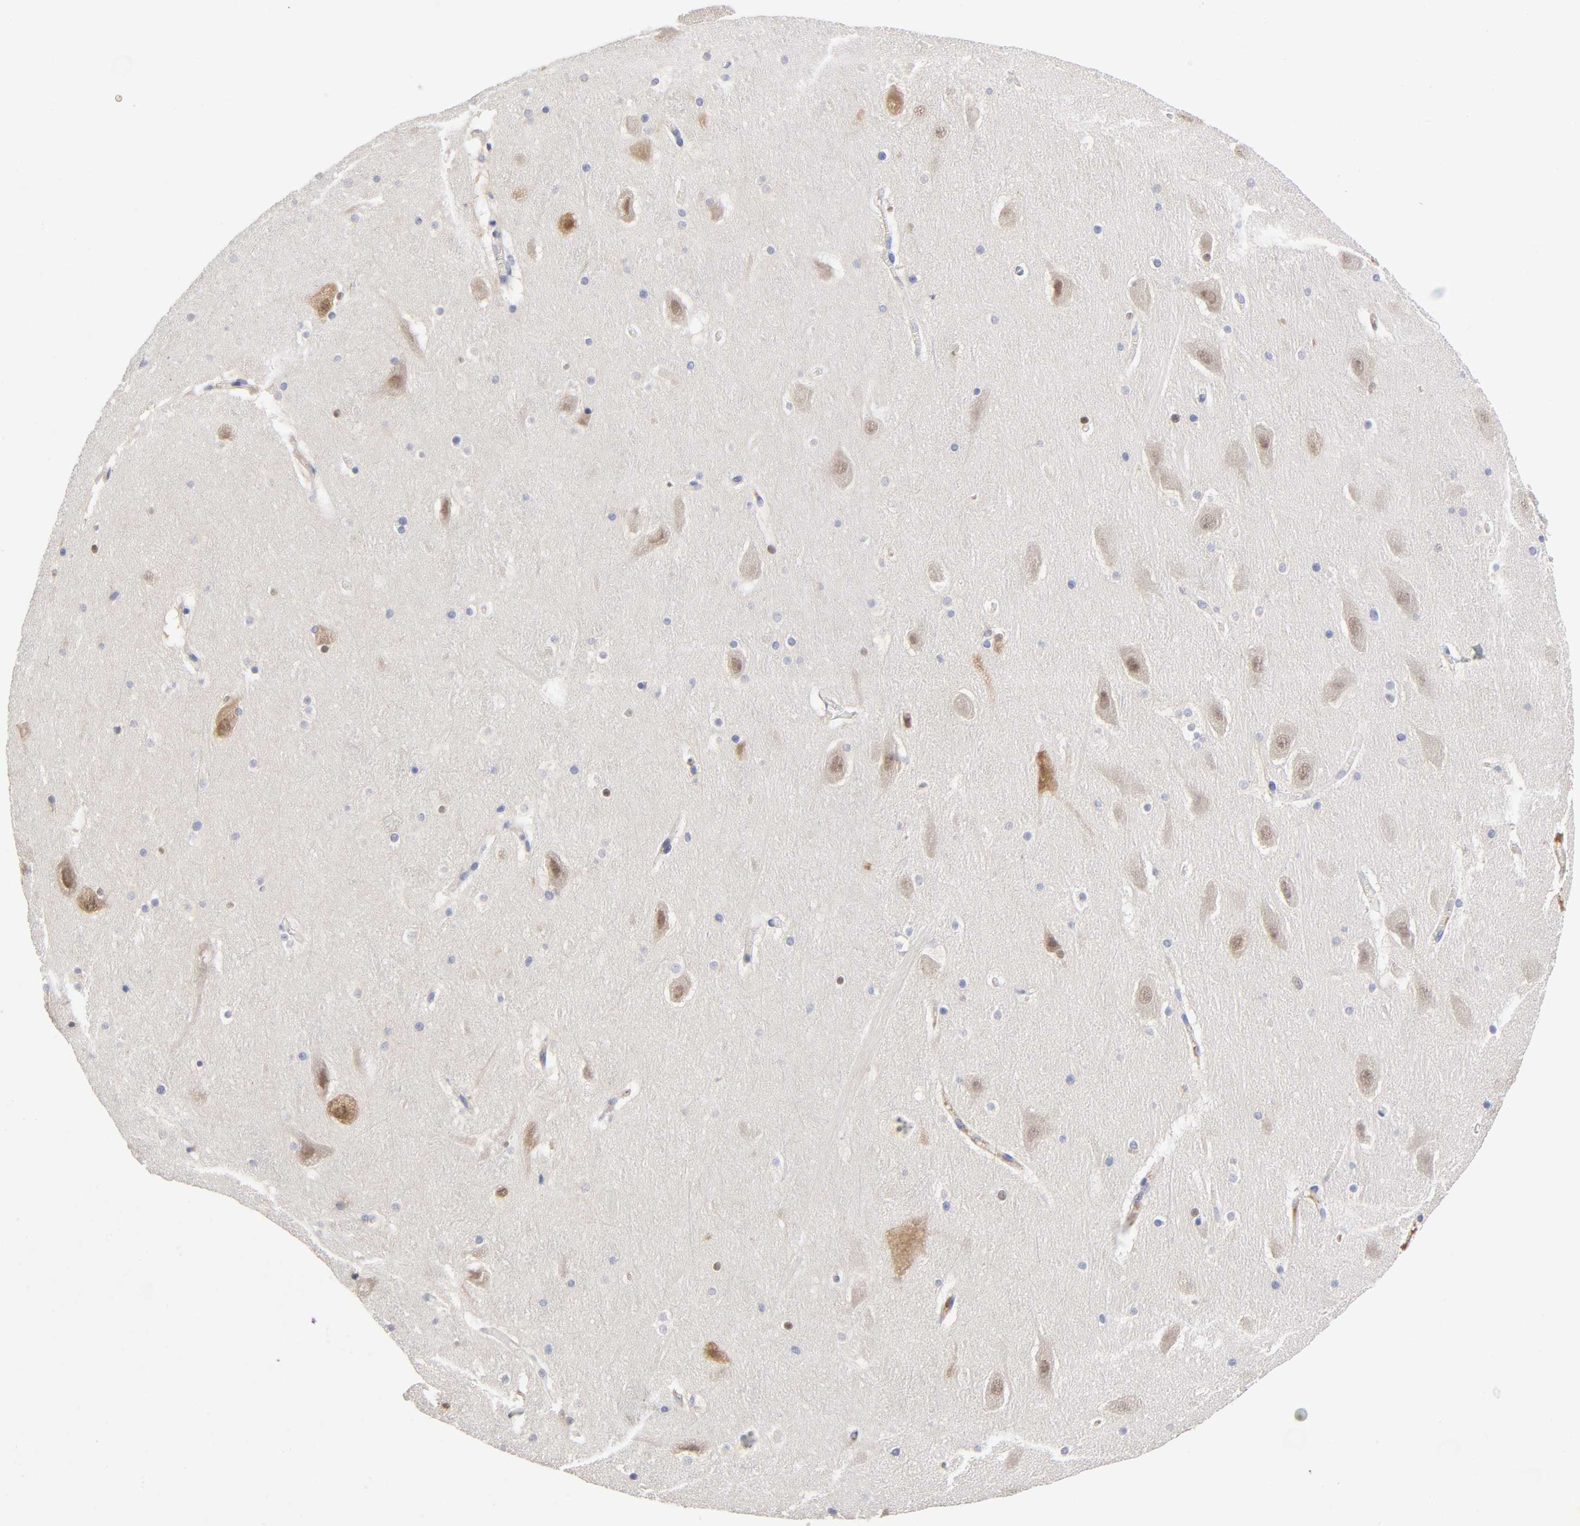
{"staining": {"intensity": "weak", "quantity": "<25%", "location": "cytoplasmic/membranous,nuclear"}, "tissue": "hippocampus", "cell_type": "Glial cells", "image_type": "normal", "snomed": [{"axis": "morphology", "description": "Normal tissue, NOS"}, {"axis": "topography", "description": "Hippocampus"}], "caption": "This is an IHC photomicrograph of normal hippocampus. There is no expression in glial cells.", "gene": "NOVA1", "patient": {"sex": "male", "age": 45}}